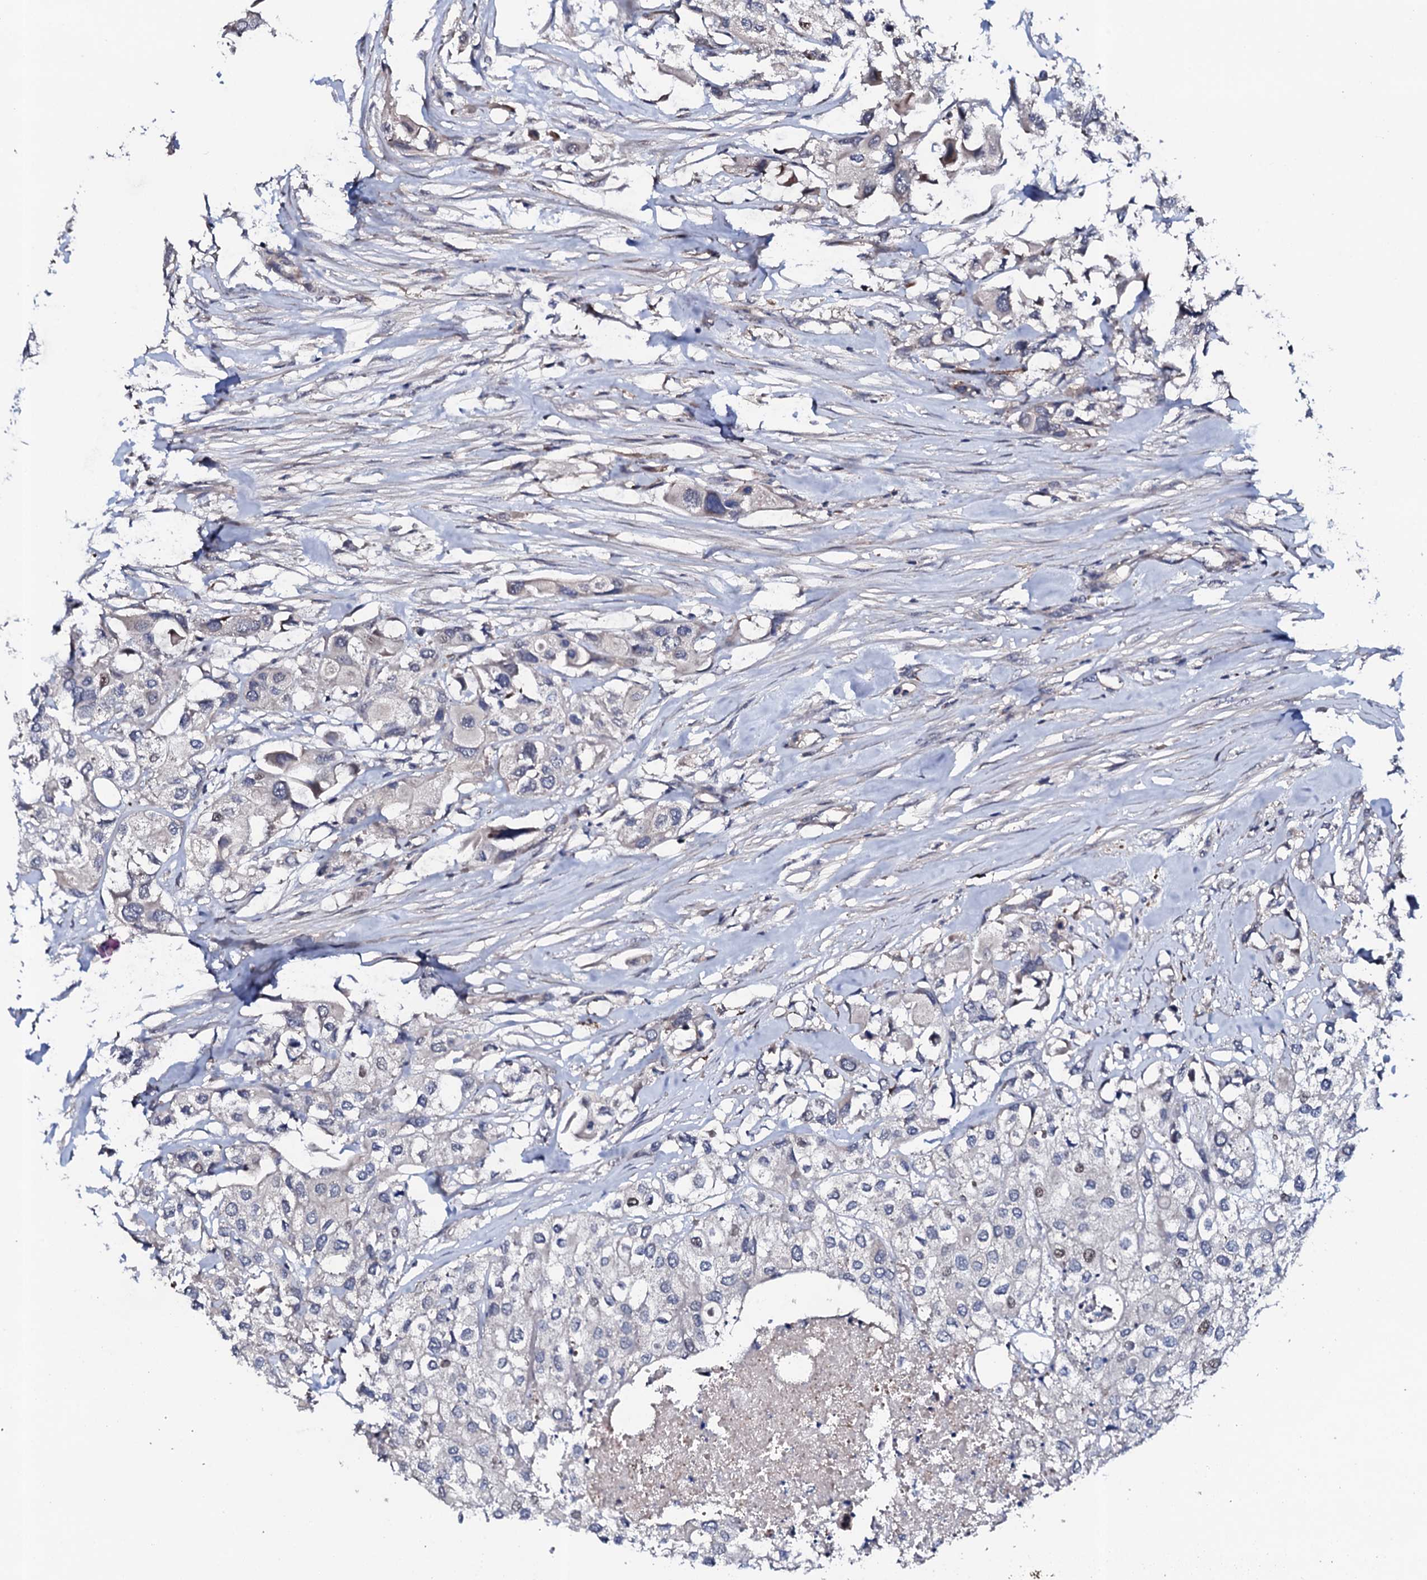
{"staining": {"intensity": "negative", "quantity": "none", "location": "none"}, "tissue": "urothelial cancer", "cell_type": "Tumor cells", "image_type": "cancer", "snomed": [{"axis": "morphology", "description": "Urothelial carcinoma, High grade"}, {"axis": "topography", "description": "Urinary bladder"}], "caption": "There is no significant staining in tumor cells of urothelial cancer. The staining is performed using DAB (3,3'-diaminobenzidine) brown chromogen with nuclei counter-stained in using hematoxylin.", "gene": "CIAO2A", "patient": {"sex": "male", "age": 64}}